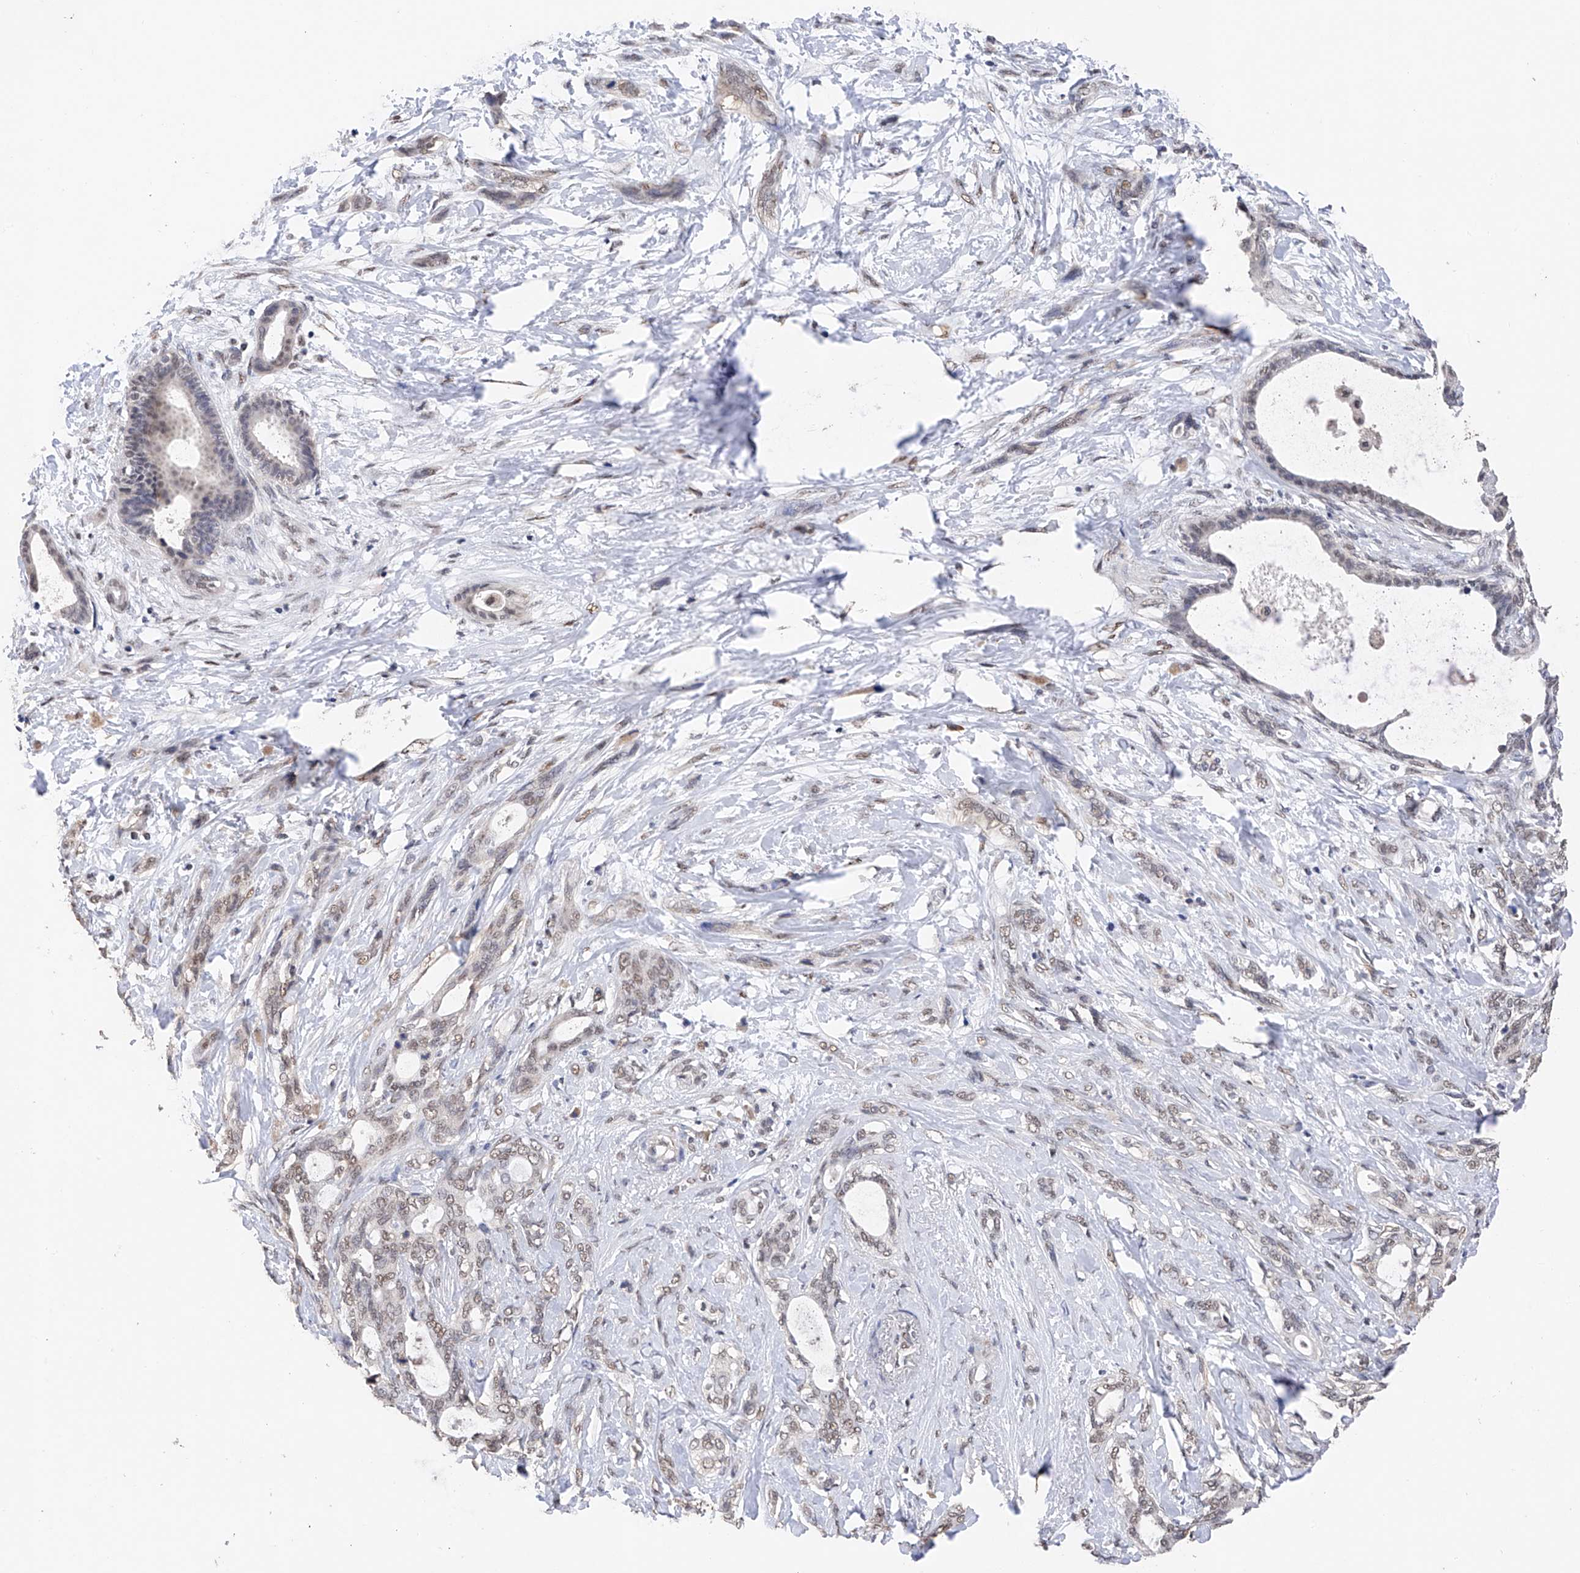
{"staining": {"intensity": "weak", "quantity": "25%-75%", "location": "nuclear"}, "tissue": "pancreatic cancer", "cell_type": "Tumor cells", "image_type": "cancer", "snomed": [{"axis": "morphology", "description": "Normal tissue, NOS"}, {"axis": "morphology", "description": "Adenocarcinoma, NOS"}, {"axis": "topography", "description": "Pancreas"}, {"axis": "topography", "description": "Peripheral nerve tissue"}], "caption": "Pancreatic adenocarcinoma tissue displays weak nuclear staining in about 25%-75% of tumor cells, visualized by immunohistochemistry. The protein of interest is shown in brown color, while the nuclei are stained blue.", "gene": "DMAP1", "patient": {"sex": "female", "age": 63}}